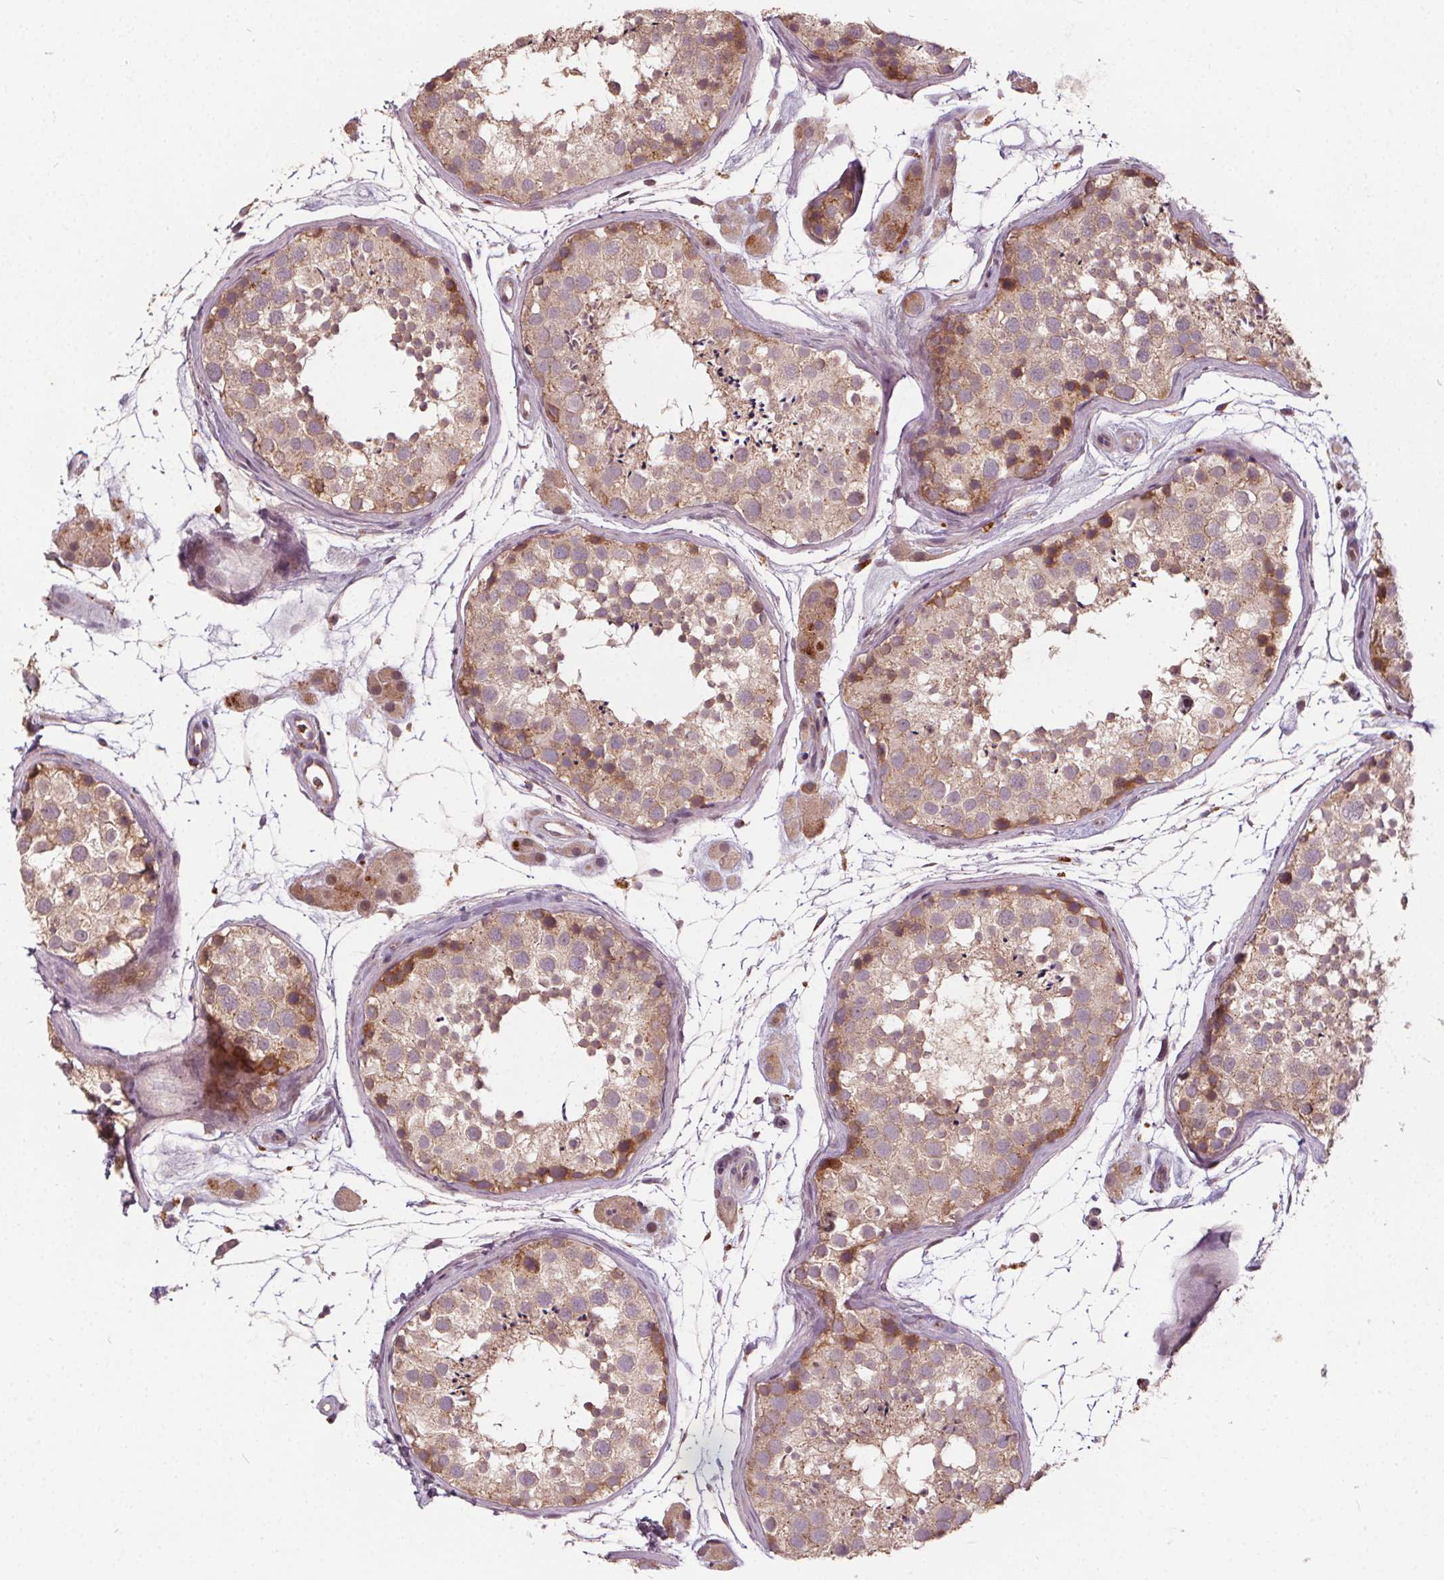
{"staining": {"intensity": "moderate", "quantity": "<25%", "location": "cytoplasmic/membranous"}, "tissue": "testis", "cell_type": "Cells in seminiferous ducts", "image_type": "normal", "snomed": [{"axis": "morphology", "description": "Normal tissue, NOS"}, {"axis": "topography", "description": "Testis"}], "caption": "Protein analysis of unremarkable testis exhibits moderate cytoplasmic/membranous staining in approximately <25% of cells in seminiferous ducts. The protein is stained brown, and the nuclei are stained in blue (DAB IHC with brightfield microscopy, high magnification).", "gene": "IPO13", "patient": {"sex": "male", "age": 41}}